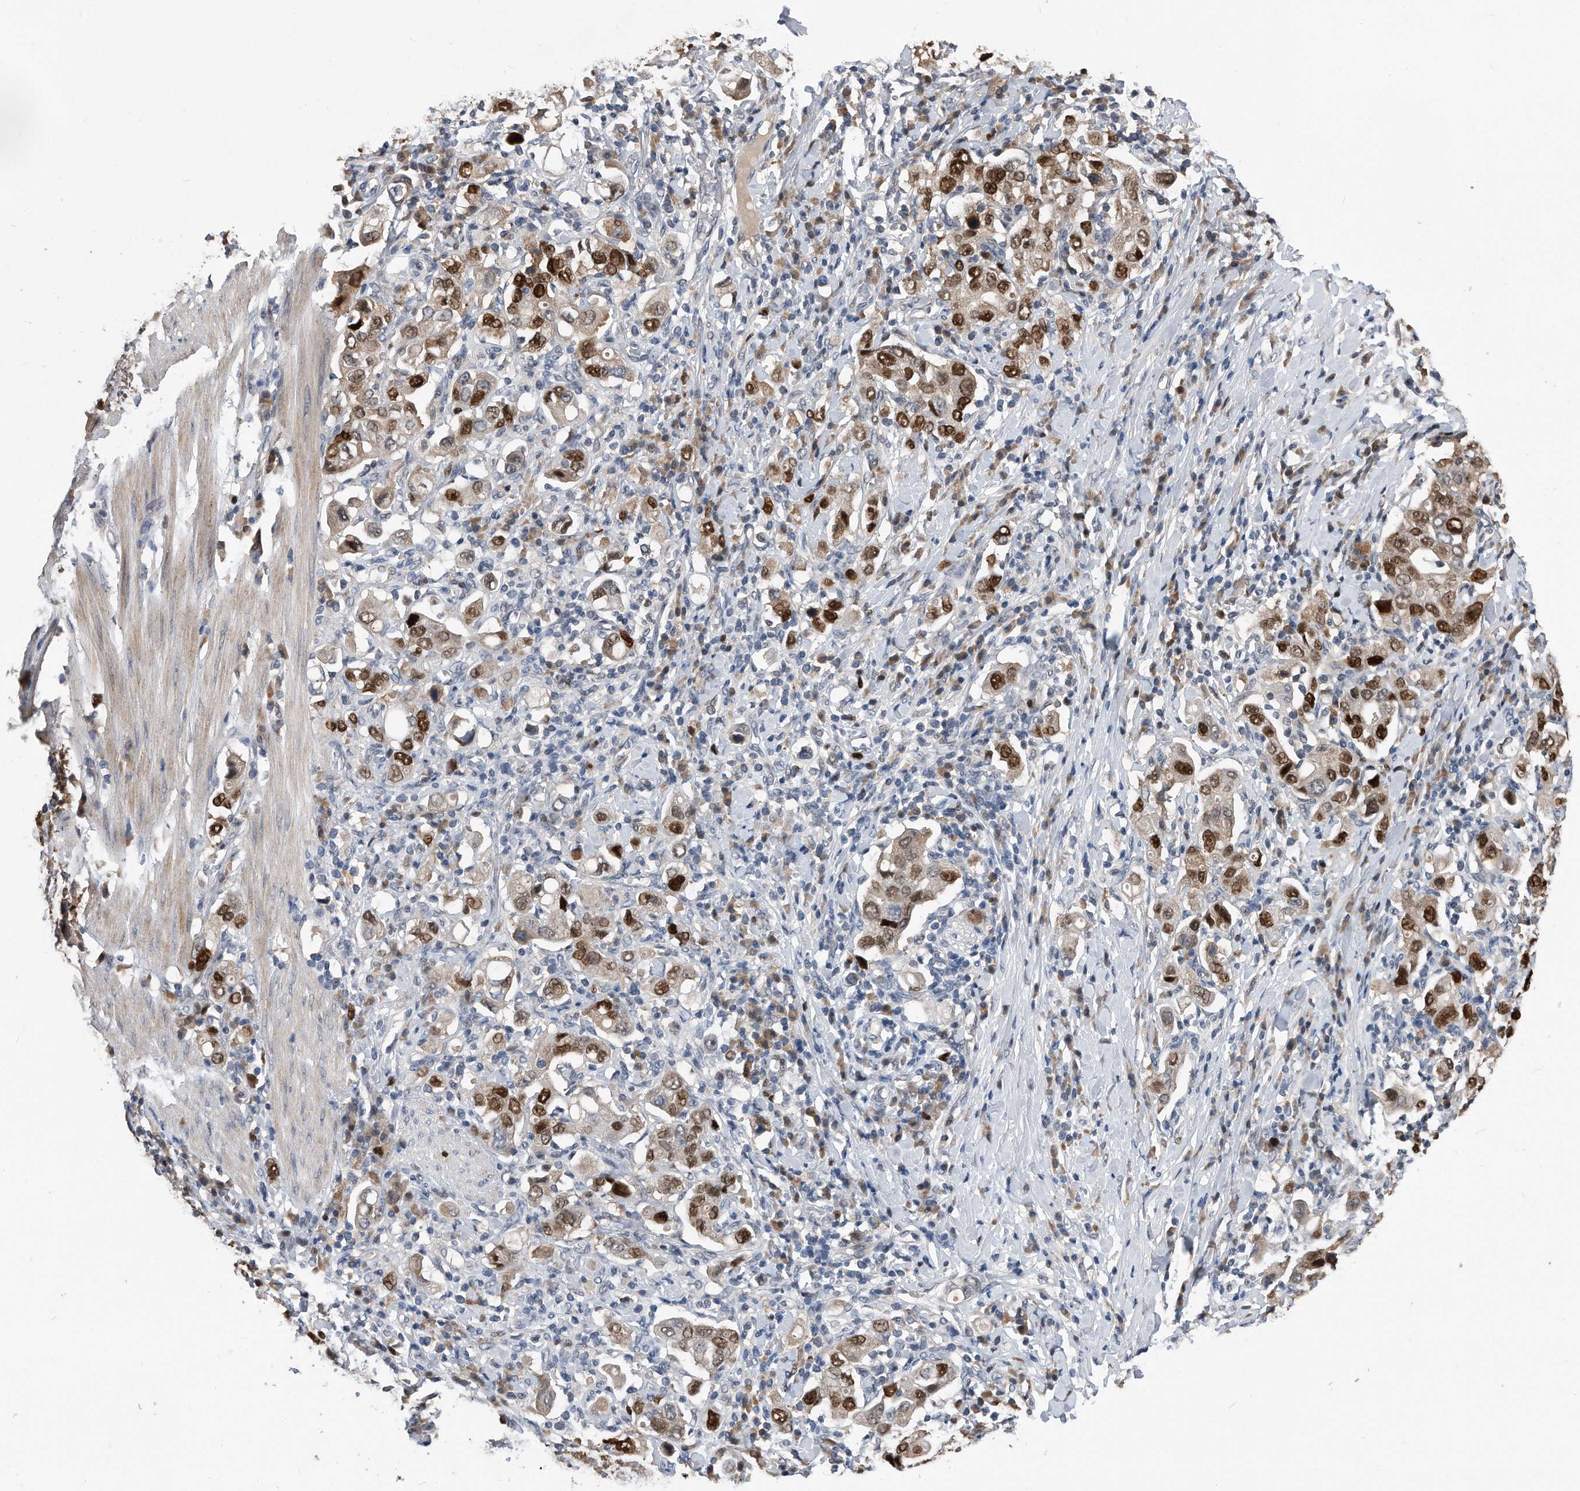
{"staining": {"intensity": "strong", "quantity": "25%-75%", "location": "nuclear"}, "tissue": "stomach cancer", "cell_type": "Tumor cells", "image_type": "cancer", "snomed": [{"axis": "morphology", "description": "Adenocarcinoma, NOS"}, {"axis": "topography", "description": "Stomach, upper"}], "caption": "The image shows immunohistochemical staining of stomach adenocarcinoma. There is strong nuclear expression is present in about 25%-75% of tumor cells.", "gene": "PCNA", "patient": {"sex": "male", "age": 62}}